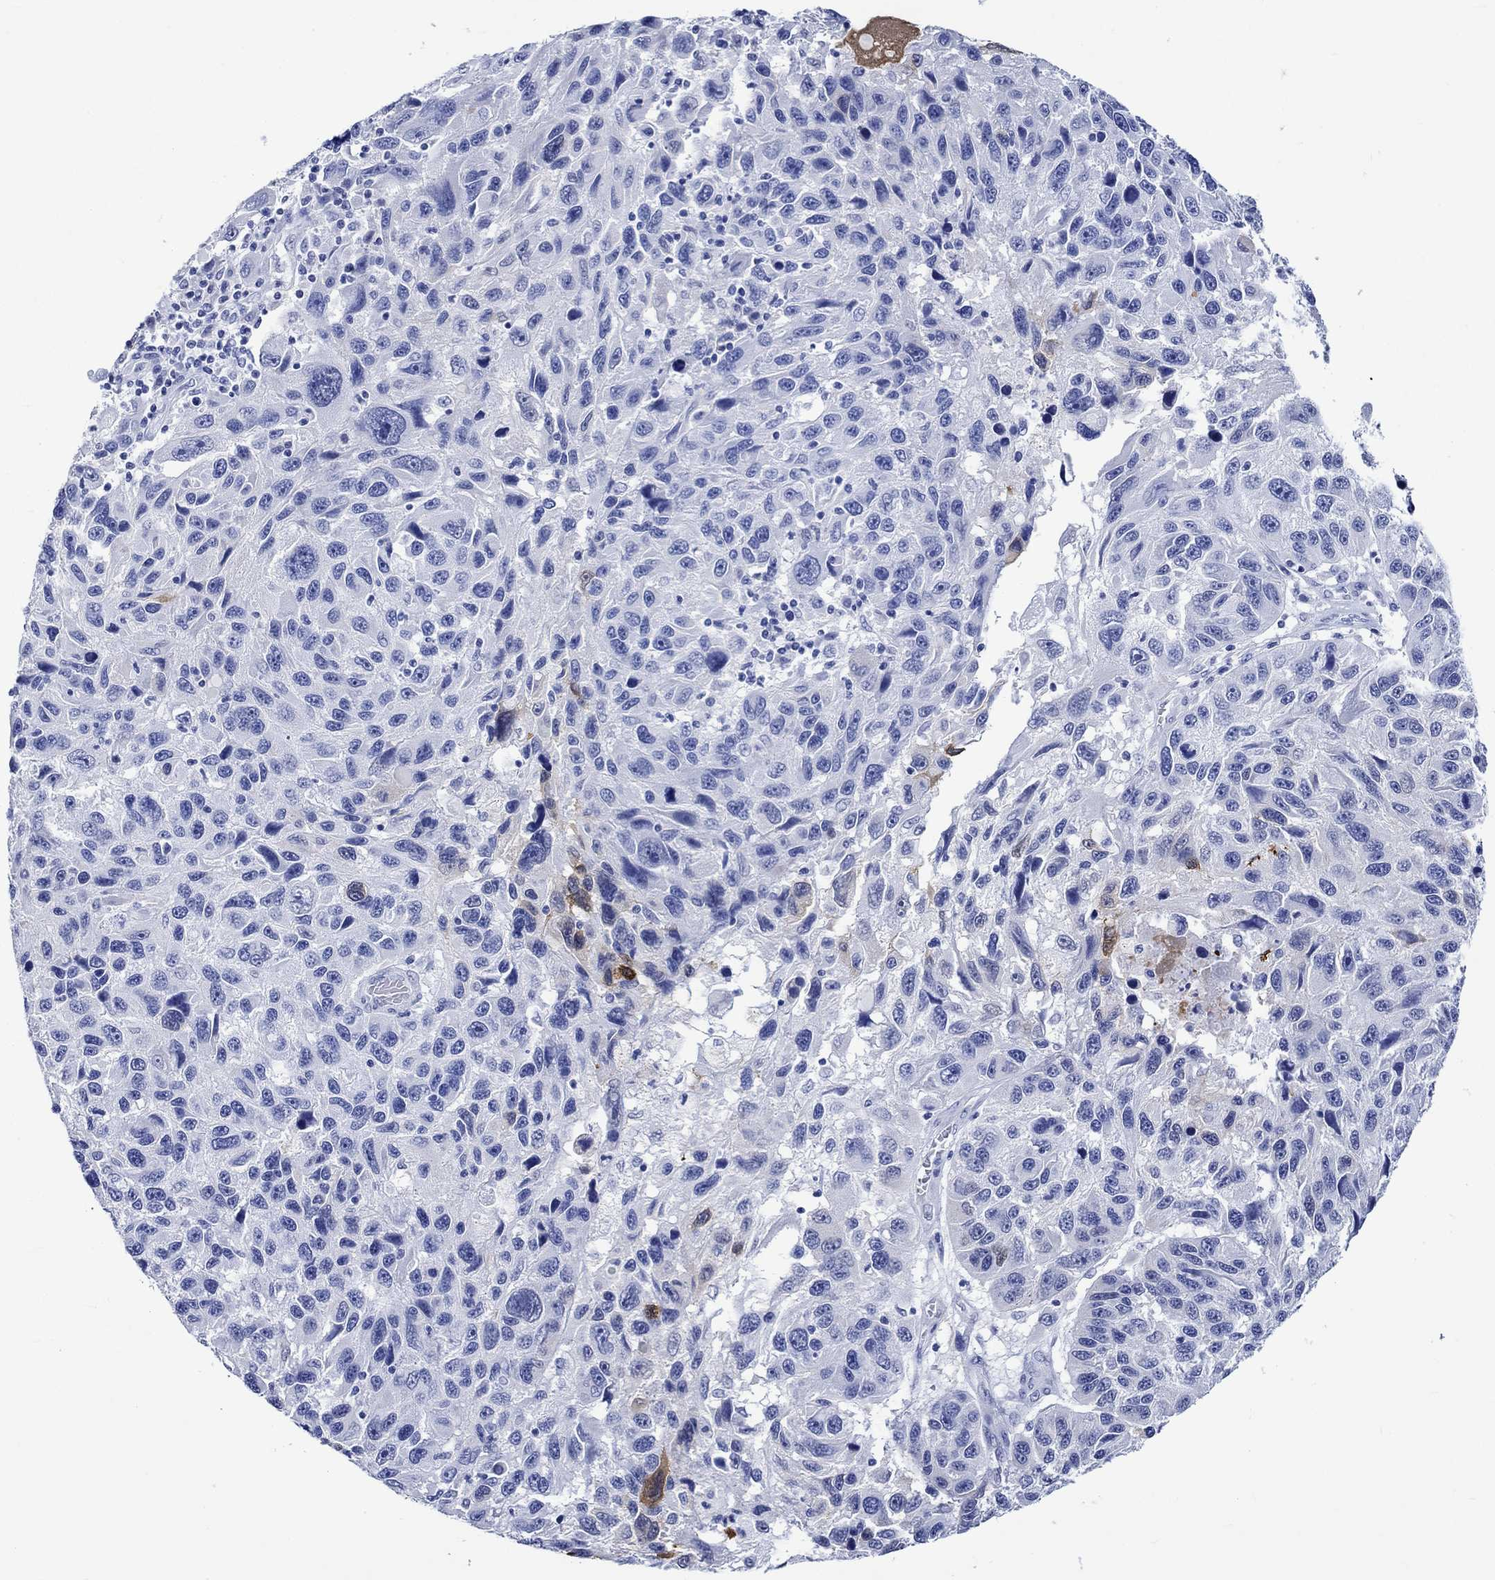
{"staining": {"intensity": "strong", "quantity": "<25%", "location": "cytoplasmic/membranous"}, "tissue": "melanoma", "cell_type": "Tumor cells", "image_type": "cancer", "snomed": [{"axis": "morphology", "description": "Malignant melanoma, NOS"}, {"axis": "topography", "description": "Skin"}], "caption": "DAB (3,3'-diaminobenzidine) immunohistochemical staining of melanoma shows strong cytoplasmic/membranous protein staining in about <25% of tumor cells. (Stains: DAB in brown, nuclei in blue, Microscopy: brightfield microscopy at high magnification).", "gene": "CRYAB", "patient": {"sex": "male", "age": 53}}